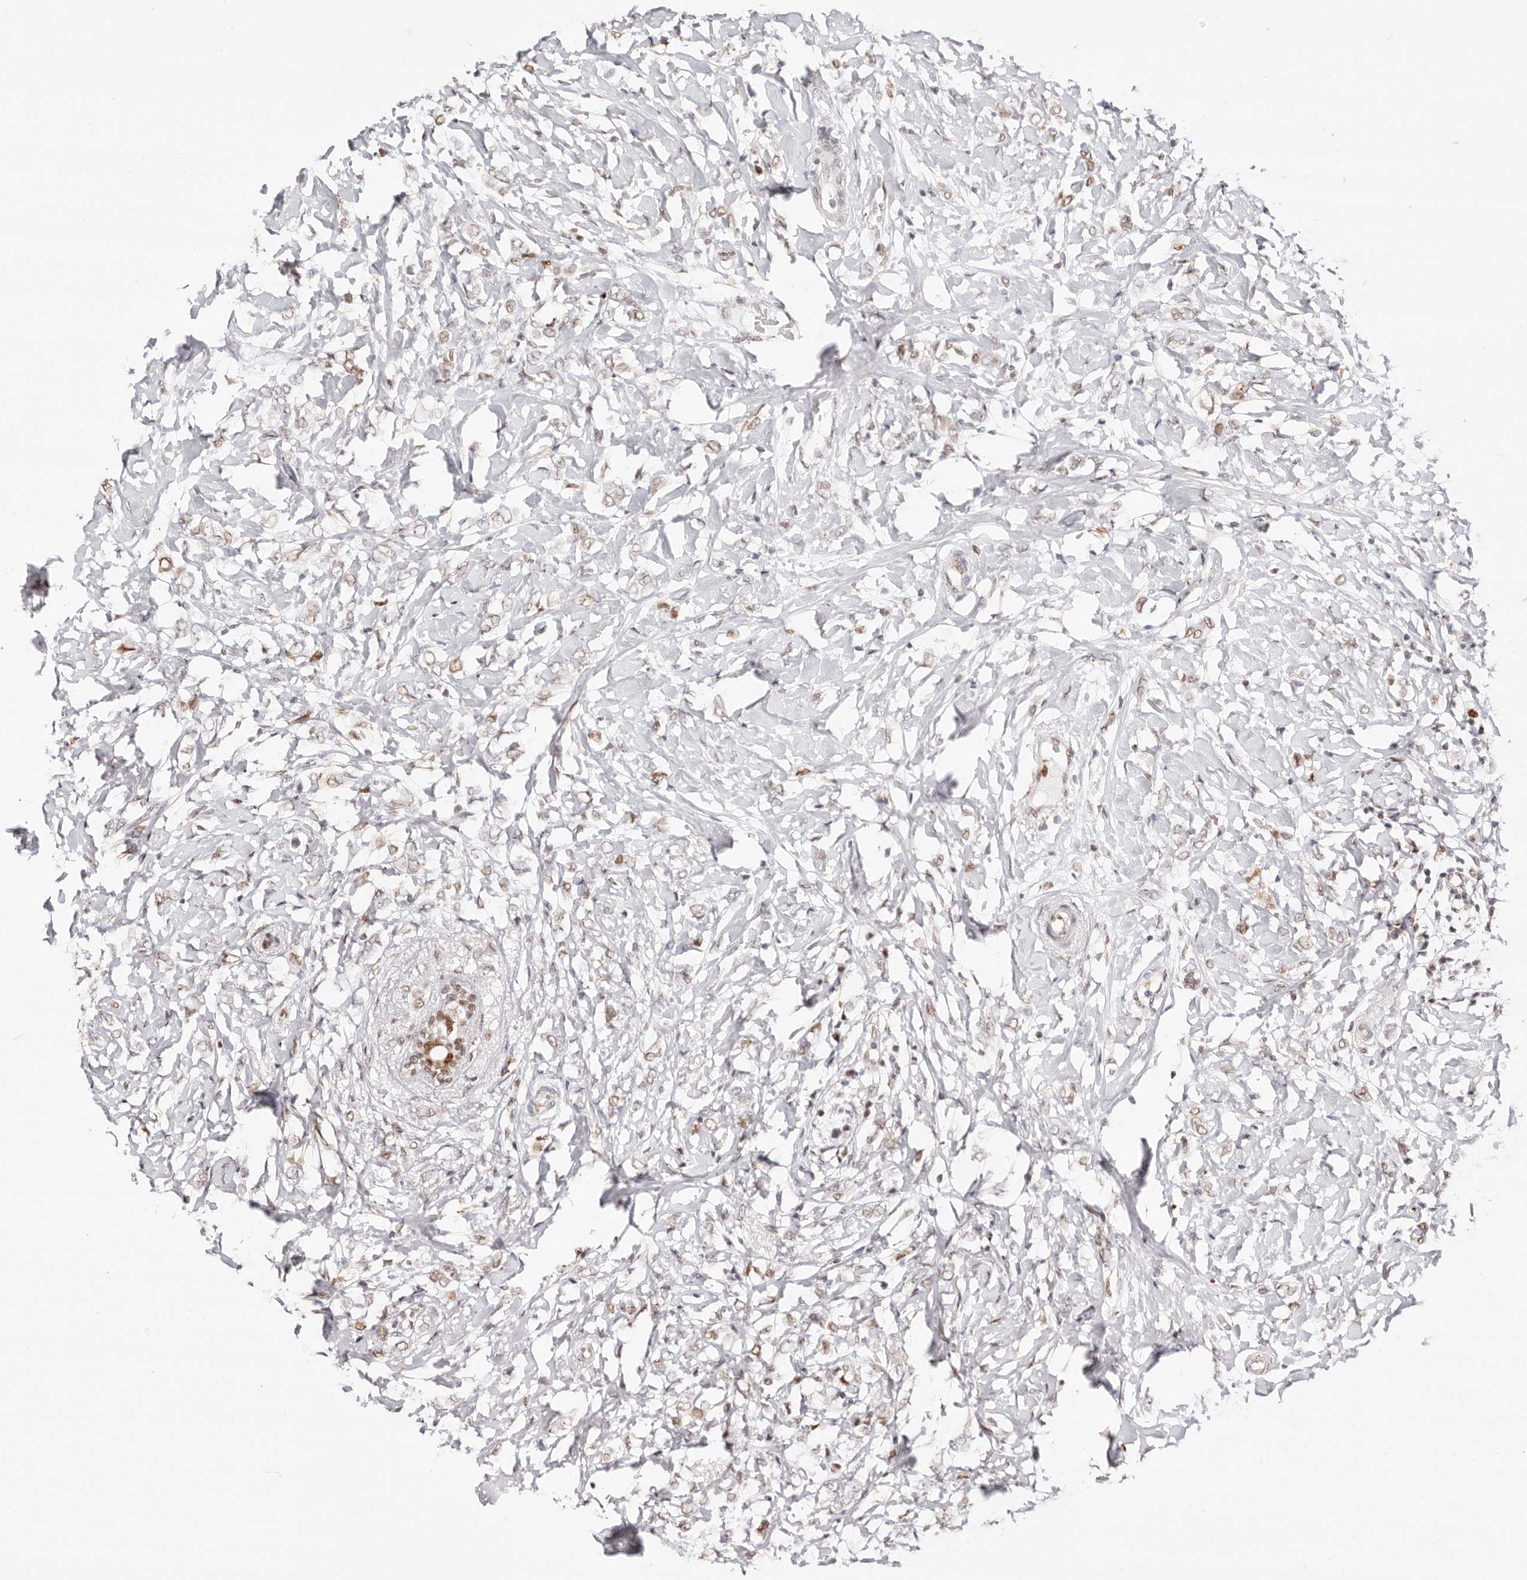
{"staining": {"intensity": "weak", "quantity": ">75%", "location": "nuclear"}, "tissue": "breast cancer", "cell_type": "Tumor cells", "image_type": "cancer", "snomed": [{"axis": "morphology", "description": "Normal tissue, NOS"}, {"axis": "morphology", "description": "Lobular carcinoma"}, {"axis": "topography", "description": "Breast"}], "caption": "Immunohistochemistry histopathology image of human breast cancer (lobular carcinoma) stained for a protein (brown), which demonstrates low levels of weak nuclear positivity in about >75% of tumor cells.", "gene": "TKT", "patient": {"sex": "female", "age": 47}}